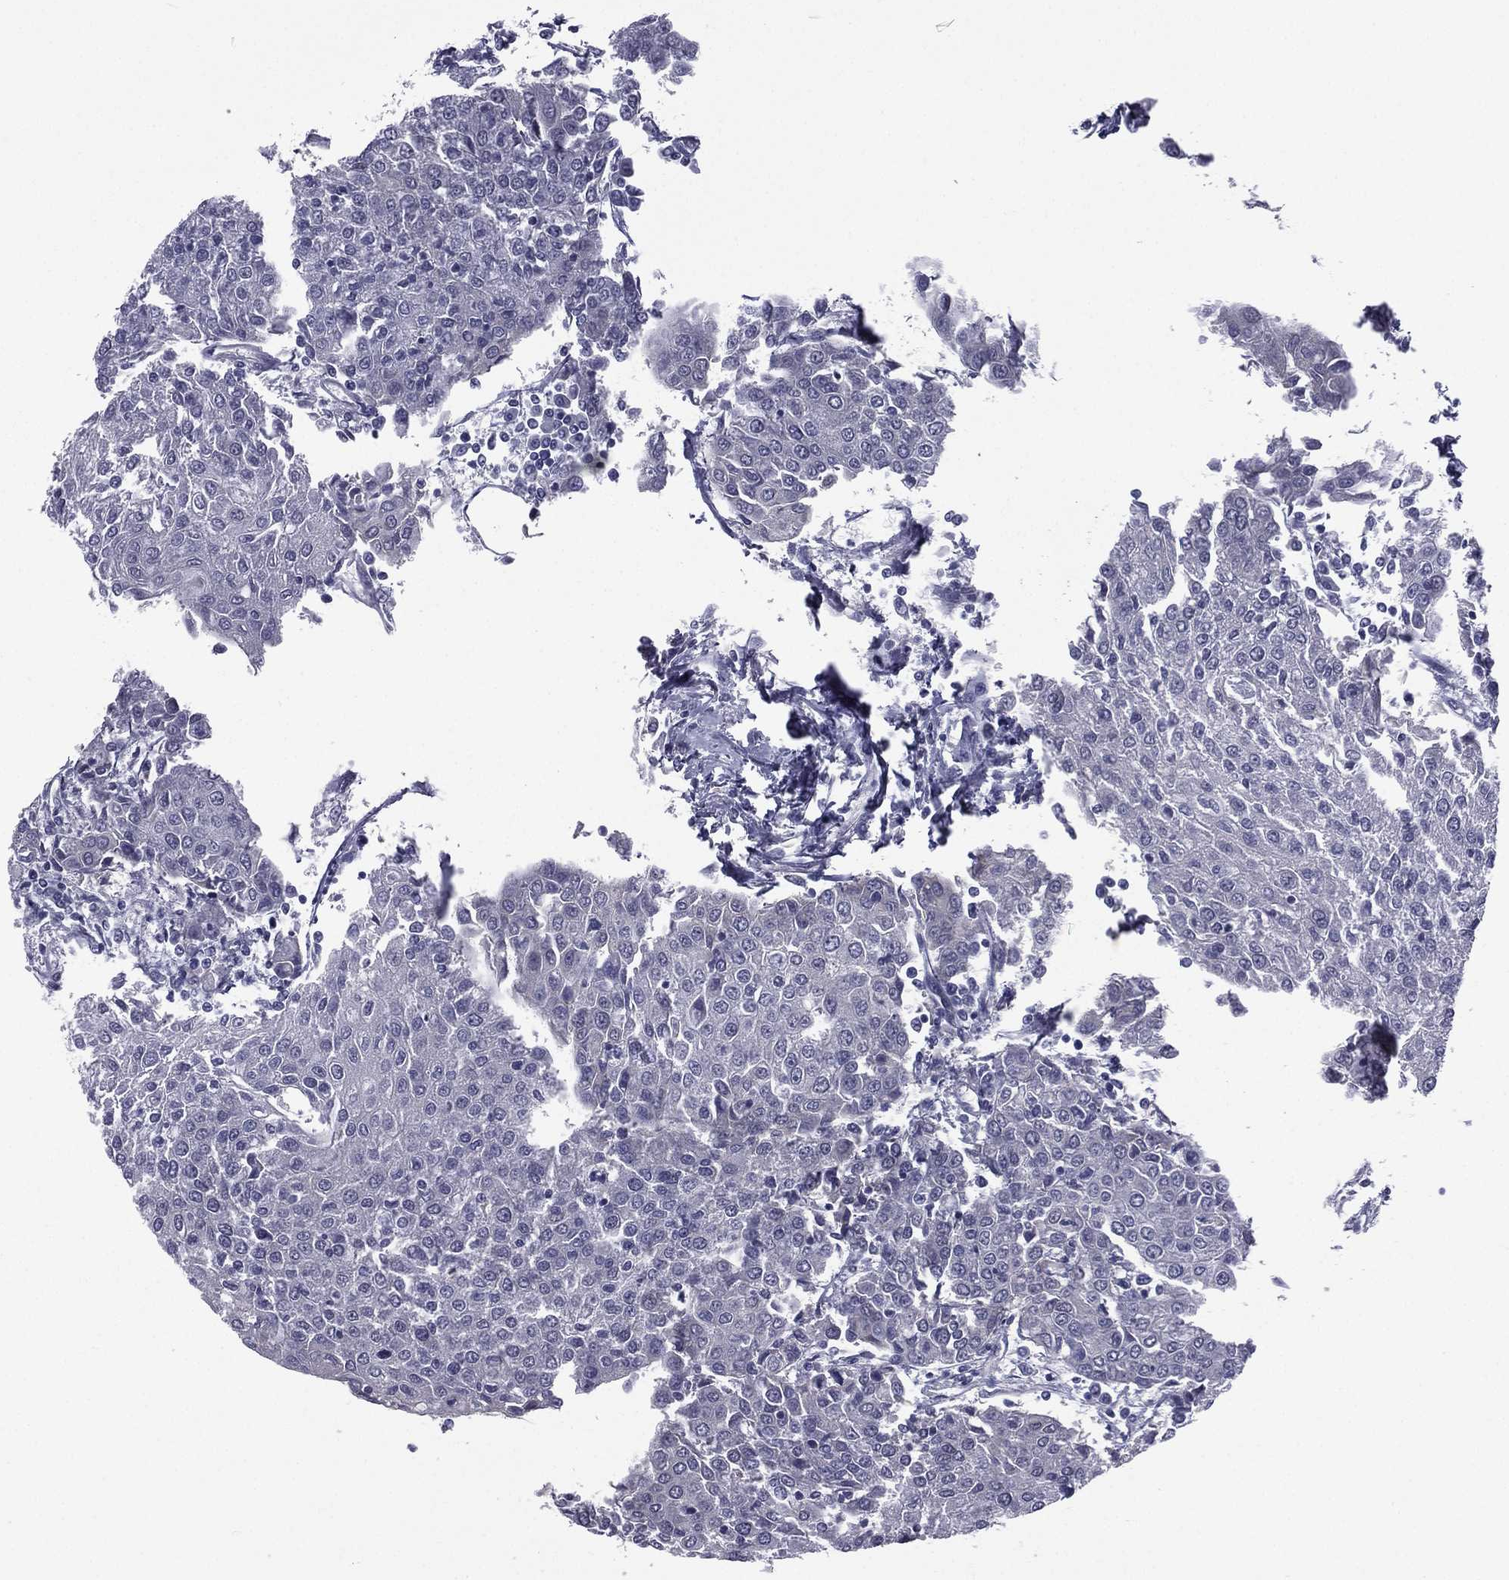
{"staining": {"intensity": "negative", "quantity": "none", "location": "none"}, "tissue": "urothelial cancer", "cell_type": "Tumor cells", "image_type": "cancer", "snomed": [{"axis": "morphology", "description": "Urothelial carcinoma, High grade"}, {"axis": "topography", "description": "Urinary bladder"}], "caption": "Tumor cells are negative for protein expression in human urothelial cancer.", "gene": "ACTRT2", "patient": {"sex": "female", "age": 85}}